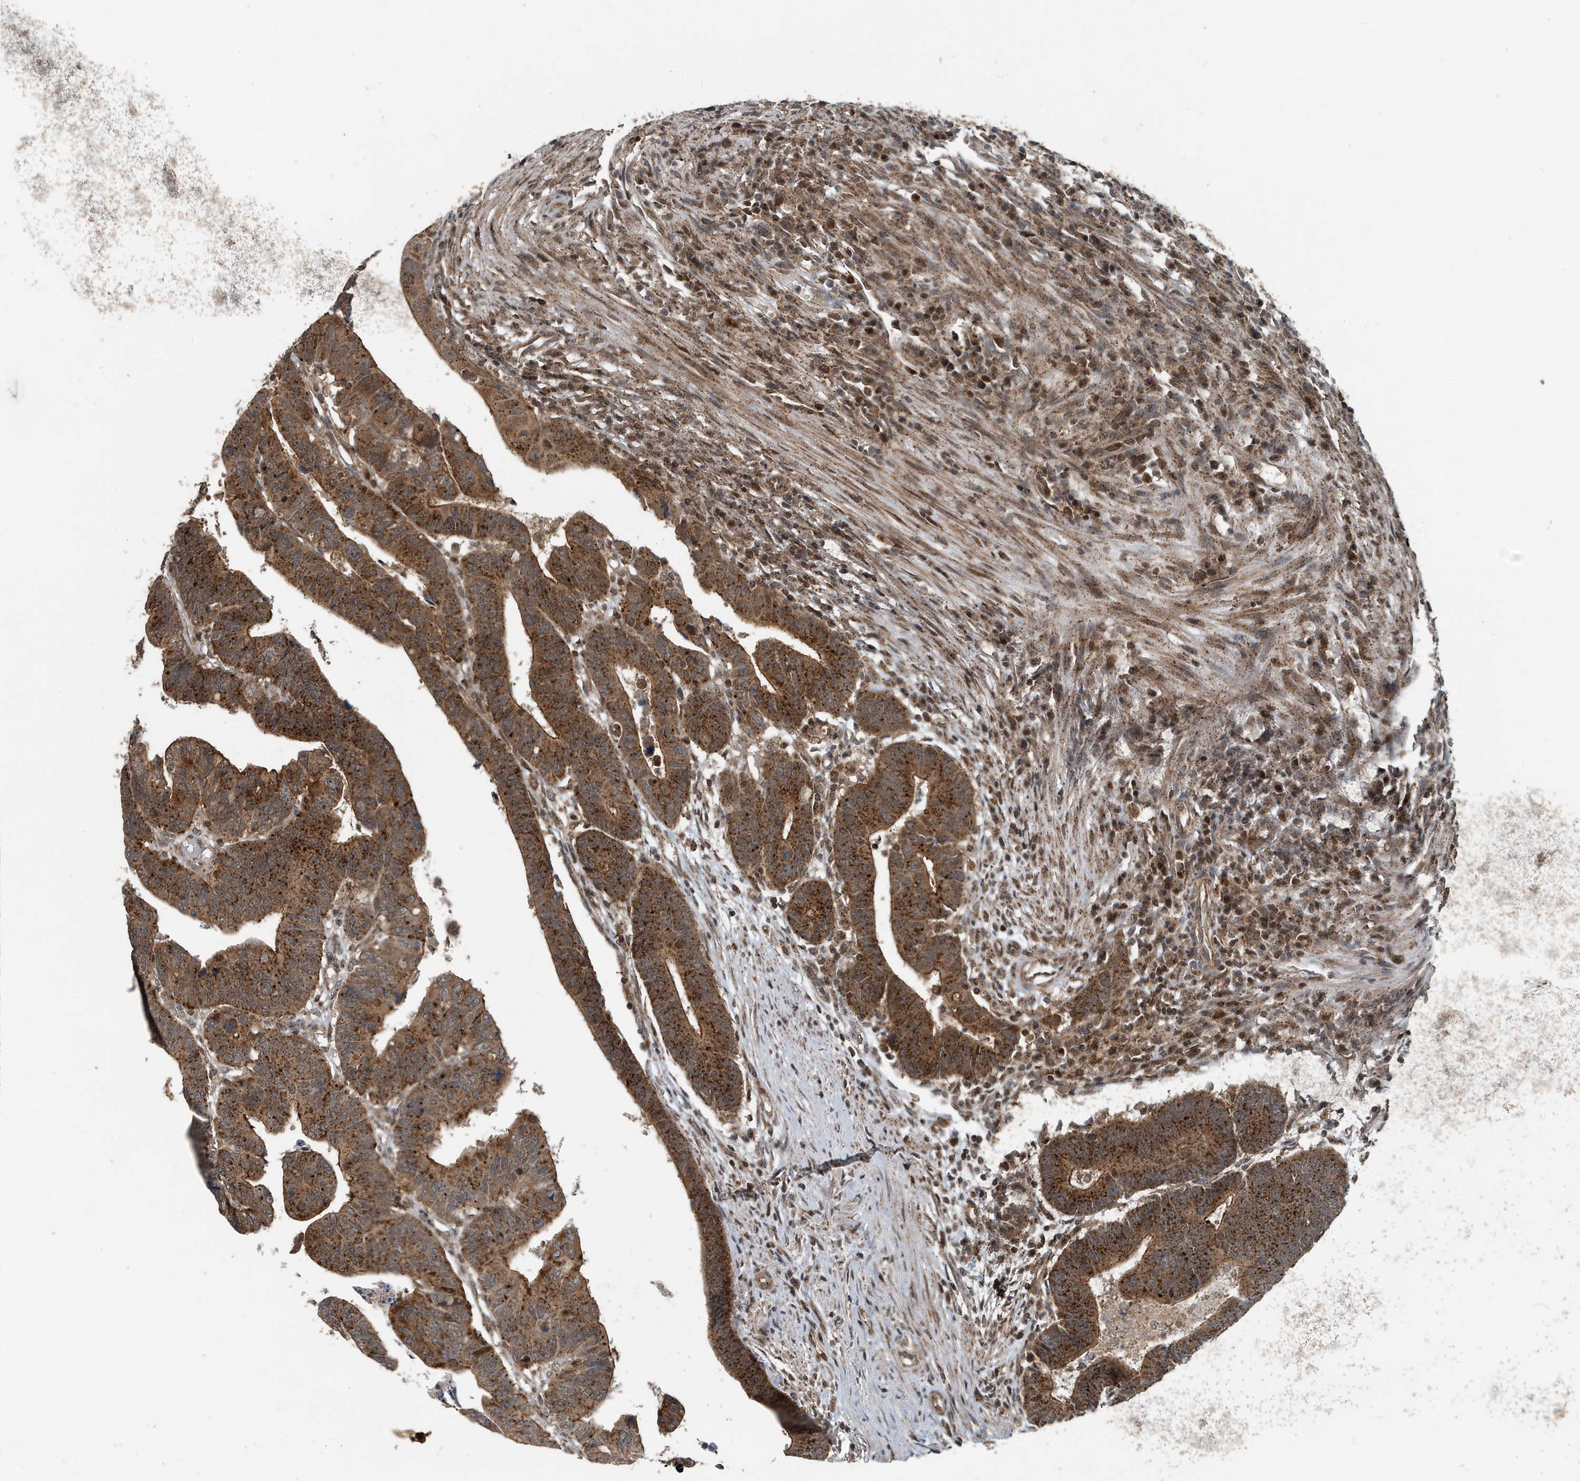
{"staining": {"intensity": "moderate", "quantity": ">75%", "location": "cytoplasmic/membranous"}, "tissue": "colorectal cancer", "cell_type": "Tumor cells", "image_type": "cancer", "snomed": [{"axis": "morphology", "description": "Adenocarcinoma, NOS"}, {"axis": "topography", "description": "Rectum"}], "caption": "Moderate cytoplasmic/membranous expression for a protein is identified in about >75% of tumor cells of colorectal adenocarcinoma using IHC.", "gene": "KIF15", "patient": {"sex": "female", "age": 65}}